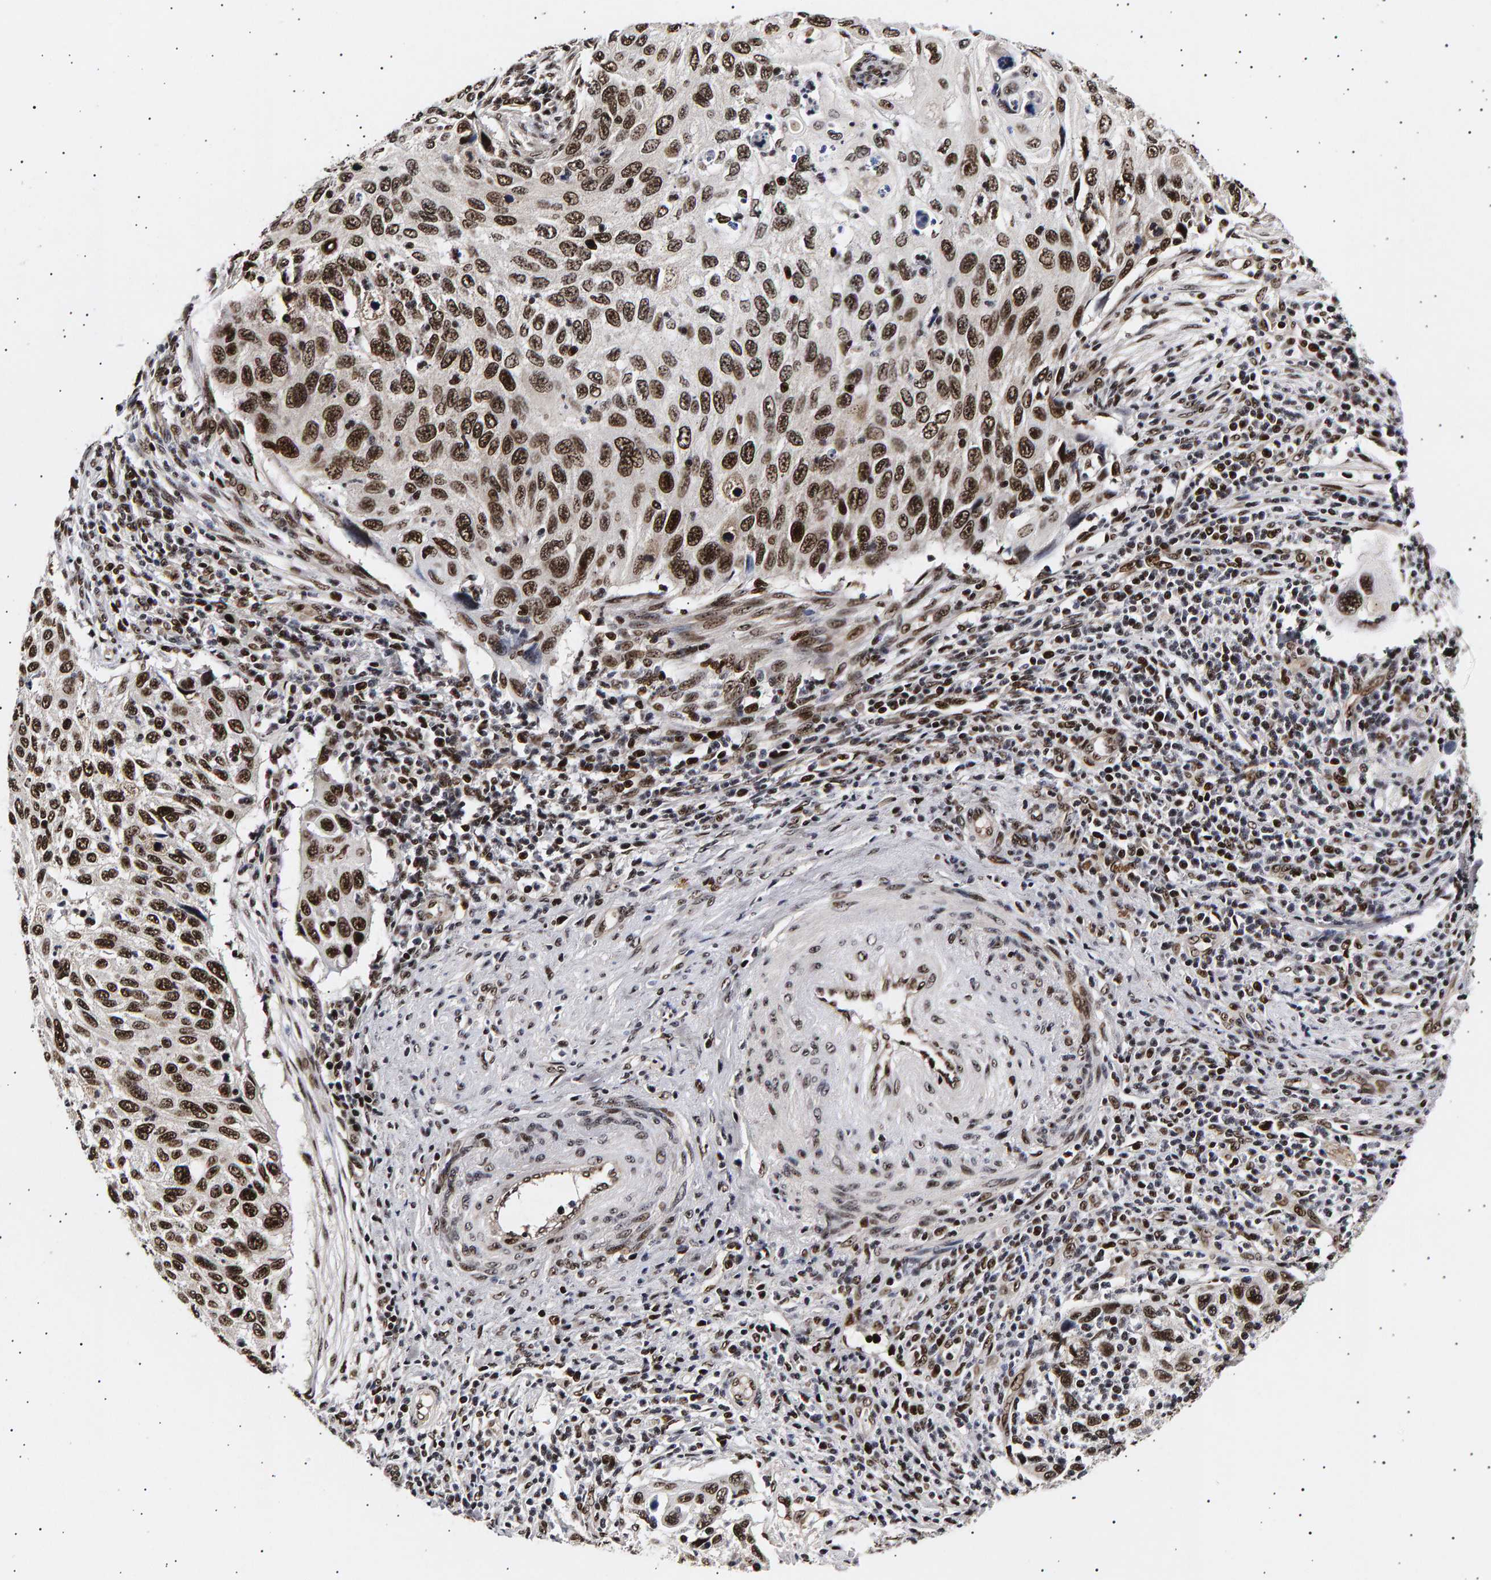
{"staining": {"intensity": "strong", "quantity": ">75%", "location": "nuclear"}, "tissue": "cervical cancer", "cell_type": "Tumor cells", "image_type": "cancer", "snomed": [{"axis": "morphology", "description": "Squamous cell carcinoma, NOS"}, {"axis": "topography", "description": "Cervix"}], "caption": "Tumor cells display strong nuclear expression in about >75% of cells in cervical cancer (squamous cell carcinoma).", "gene": "ANKRD40", "patient": {"sex": "female", "age": 70}}